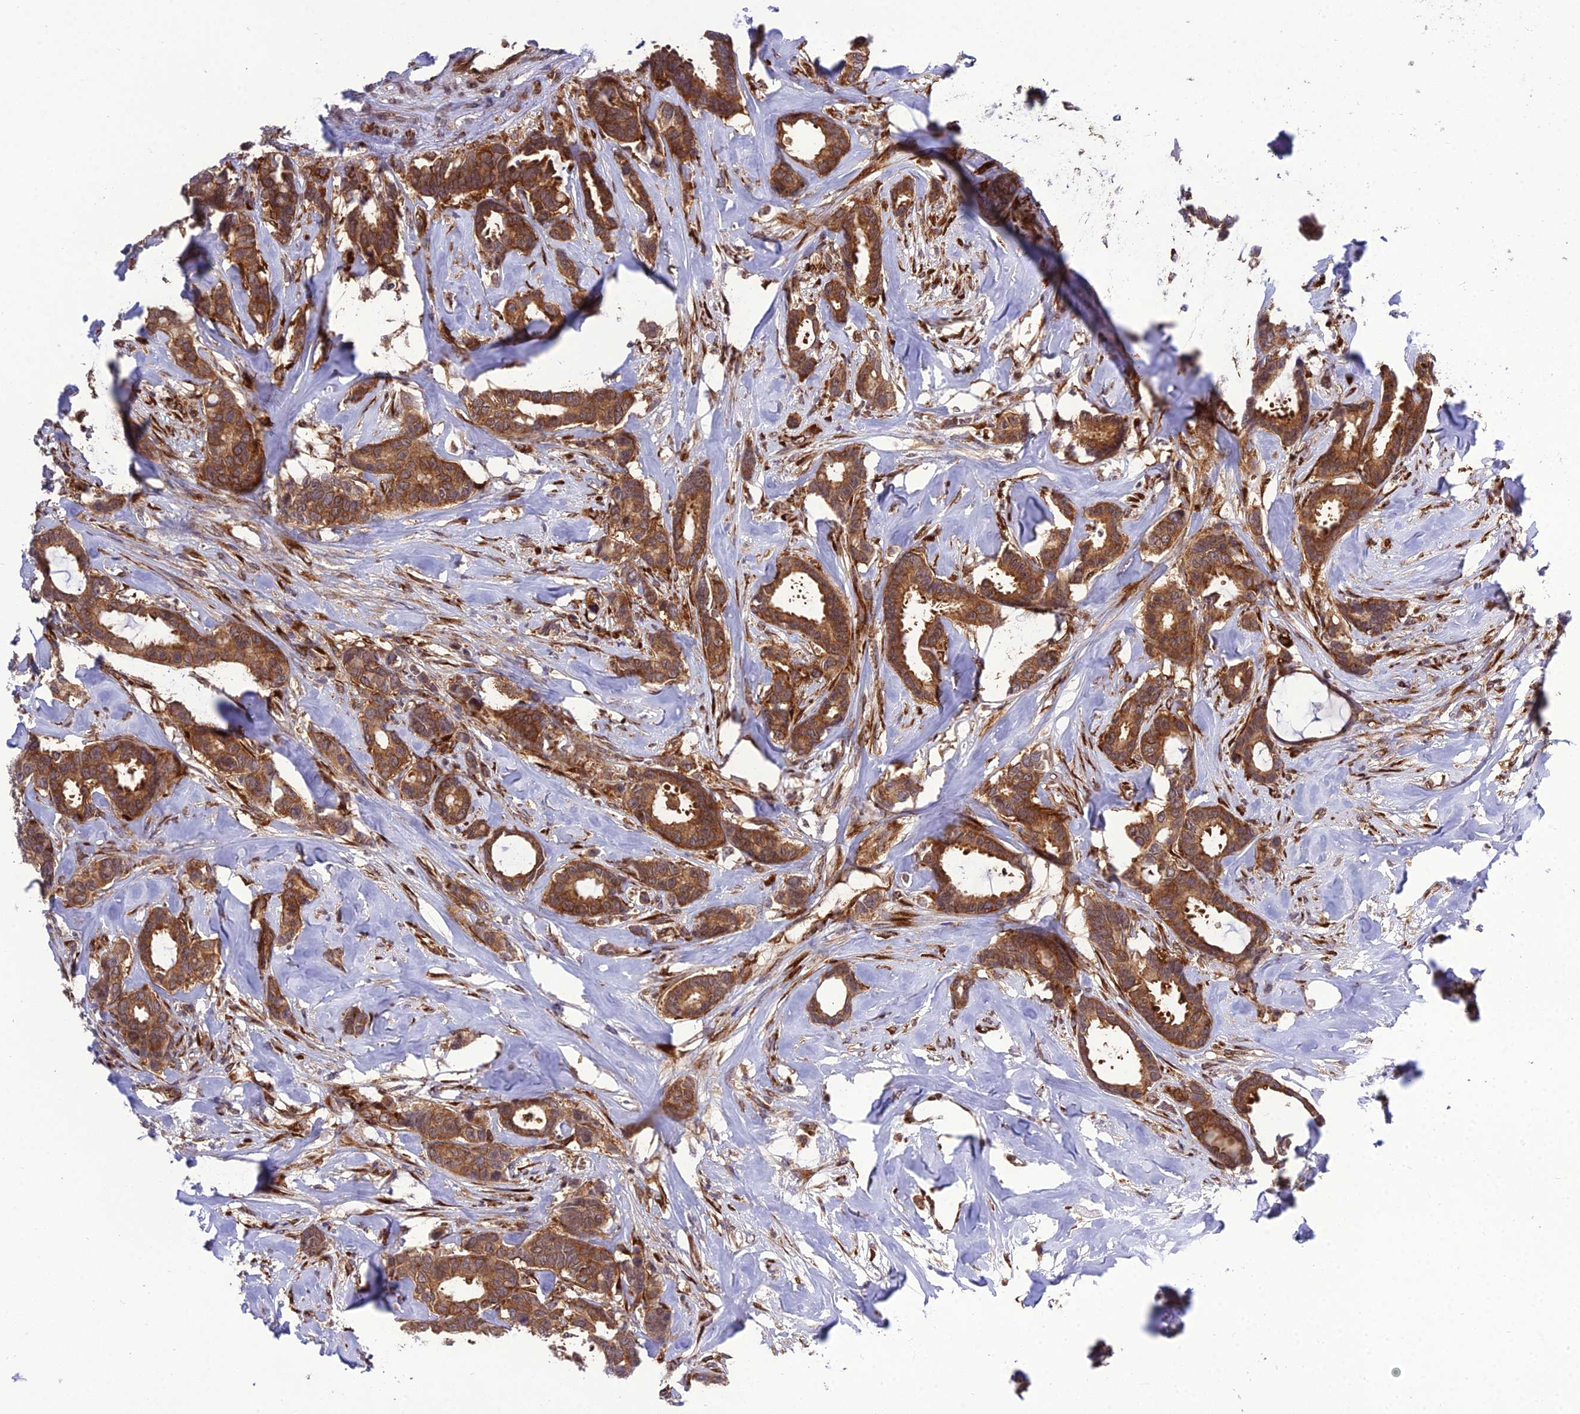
{"staining": {"intensity": "strong", "quantity": ">75%", "location": "cytoplasmic/membranous"}, "tissue": "breast cancer", "cell_type": "Tumor cells", "image_type": "cancer", "snomed": [{"axis": "morphology", "description": "Duct carcinoma"}, {"axis": "topography", "description": "Breast"}], "caption": "Immunohistochemistry (DAB) staining of human breast intraductal carcinoma reveals strong cytoplasmic/membranous protein expression in about >75% of tumor cells. Ihc stains the protein in brown and the nuclei are stained blue.", "gene": "DHCR7", "patient": {"sex": "female", "age": 87}}